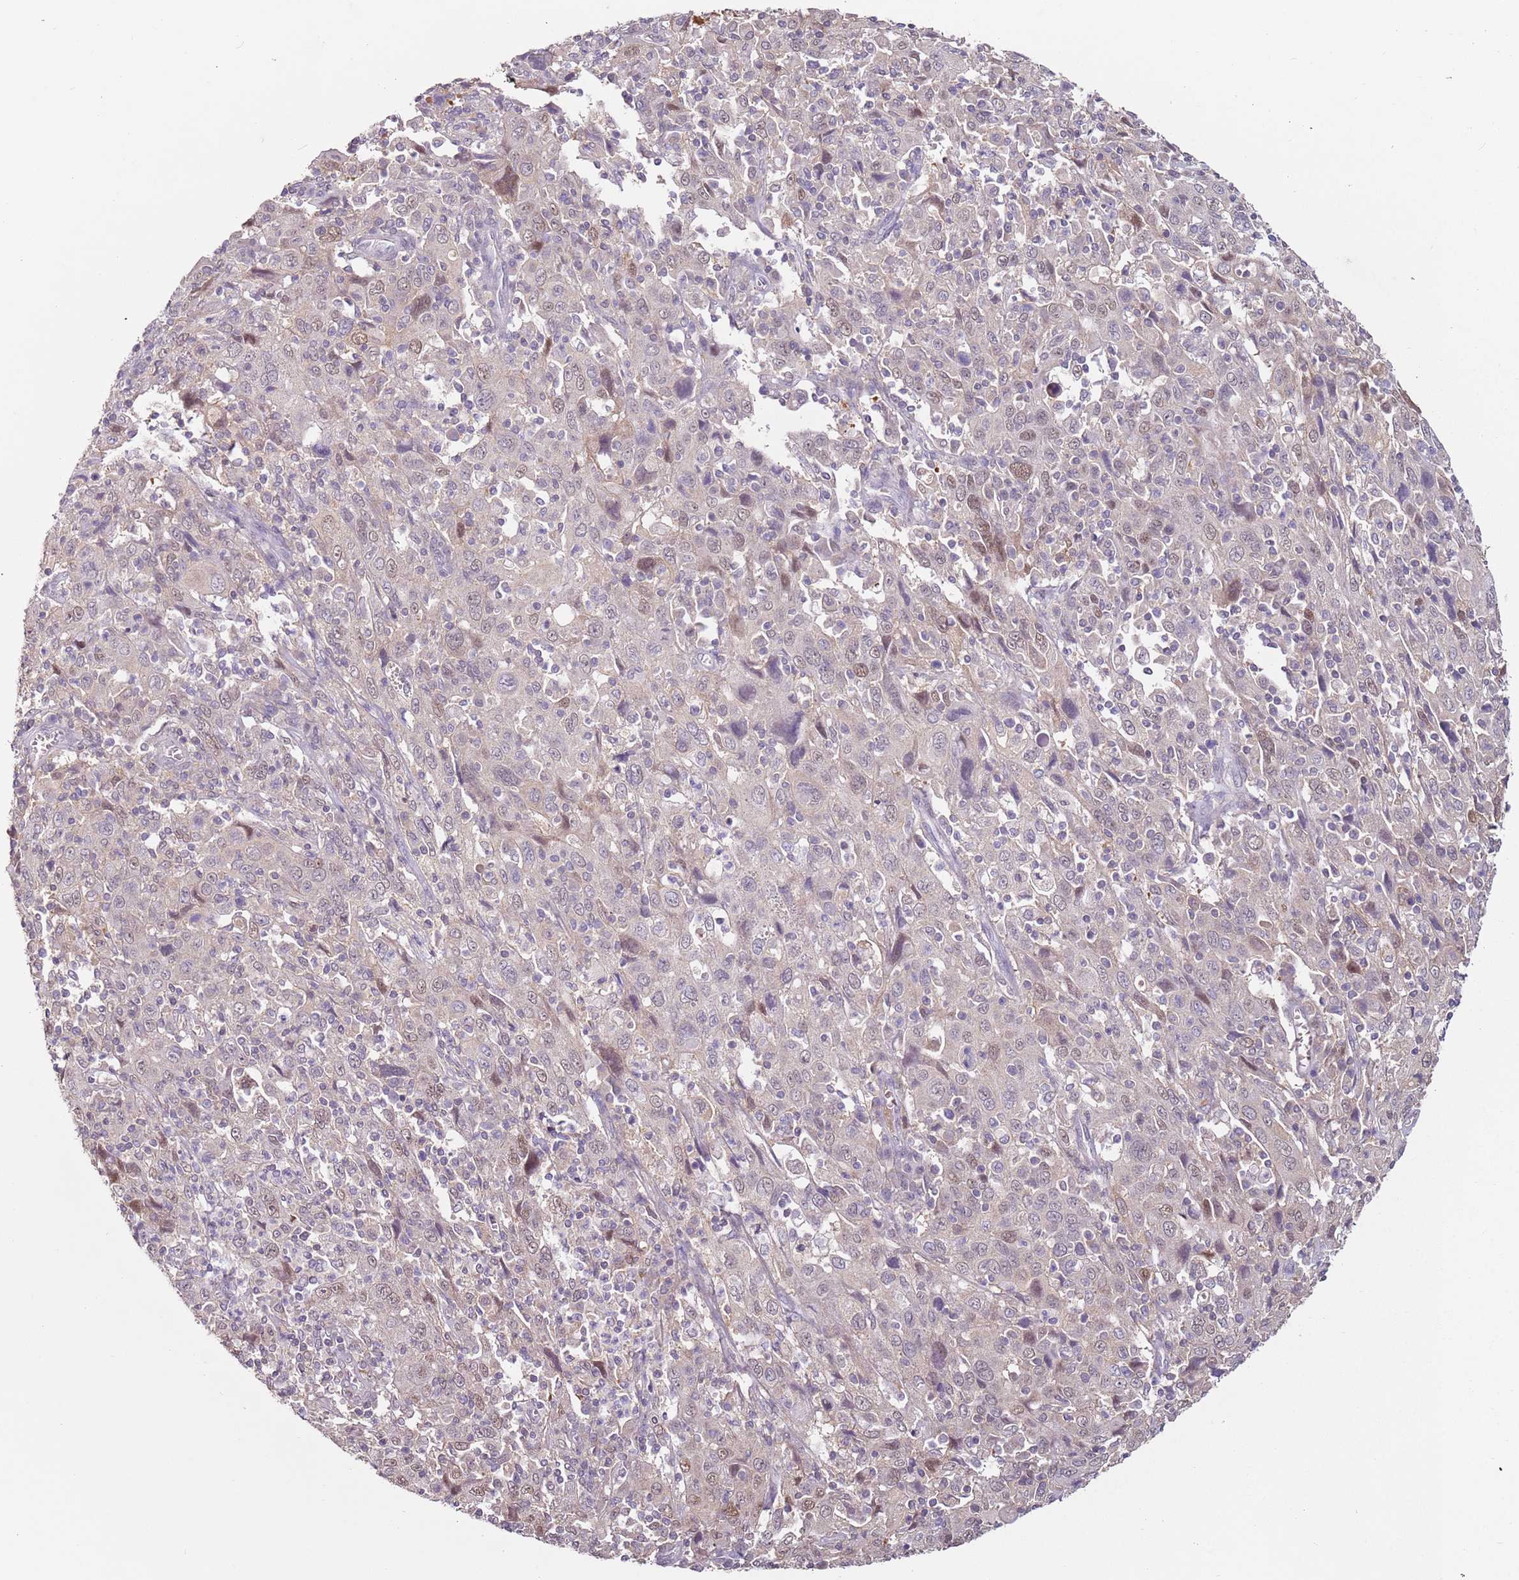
{"staining": {"intensity": "weak", "quantity": "<25%", "location": "nuclear"}, "tissue": "cervical cancer", "cell_type": "Tumor cells", "image_type": "cancer", "snomed": [{"axis": "morphology", "description": "Squamous cell carcinoma, NOS"}, {"axis": "topography", "description": "Cervix"}], "caption": "Immunohistochemical staining of human squamous cell carcinoma (cervical) demonstrates no significant expression in tumor cells. (DAB immunohistochemistry visualized using brightfield microscopy, high magnification).", "gene": "MDH1", "patient": {"sex": "female", "age": 46}}